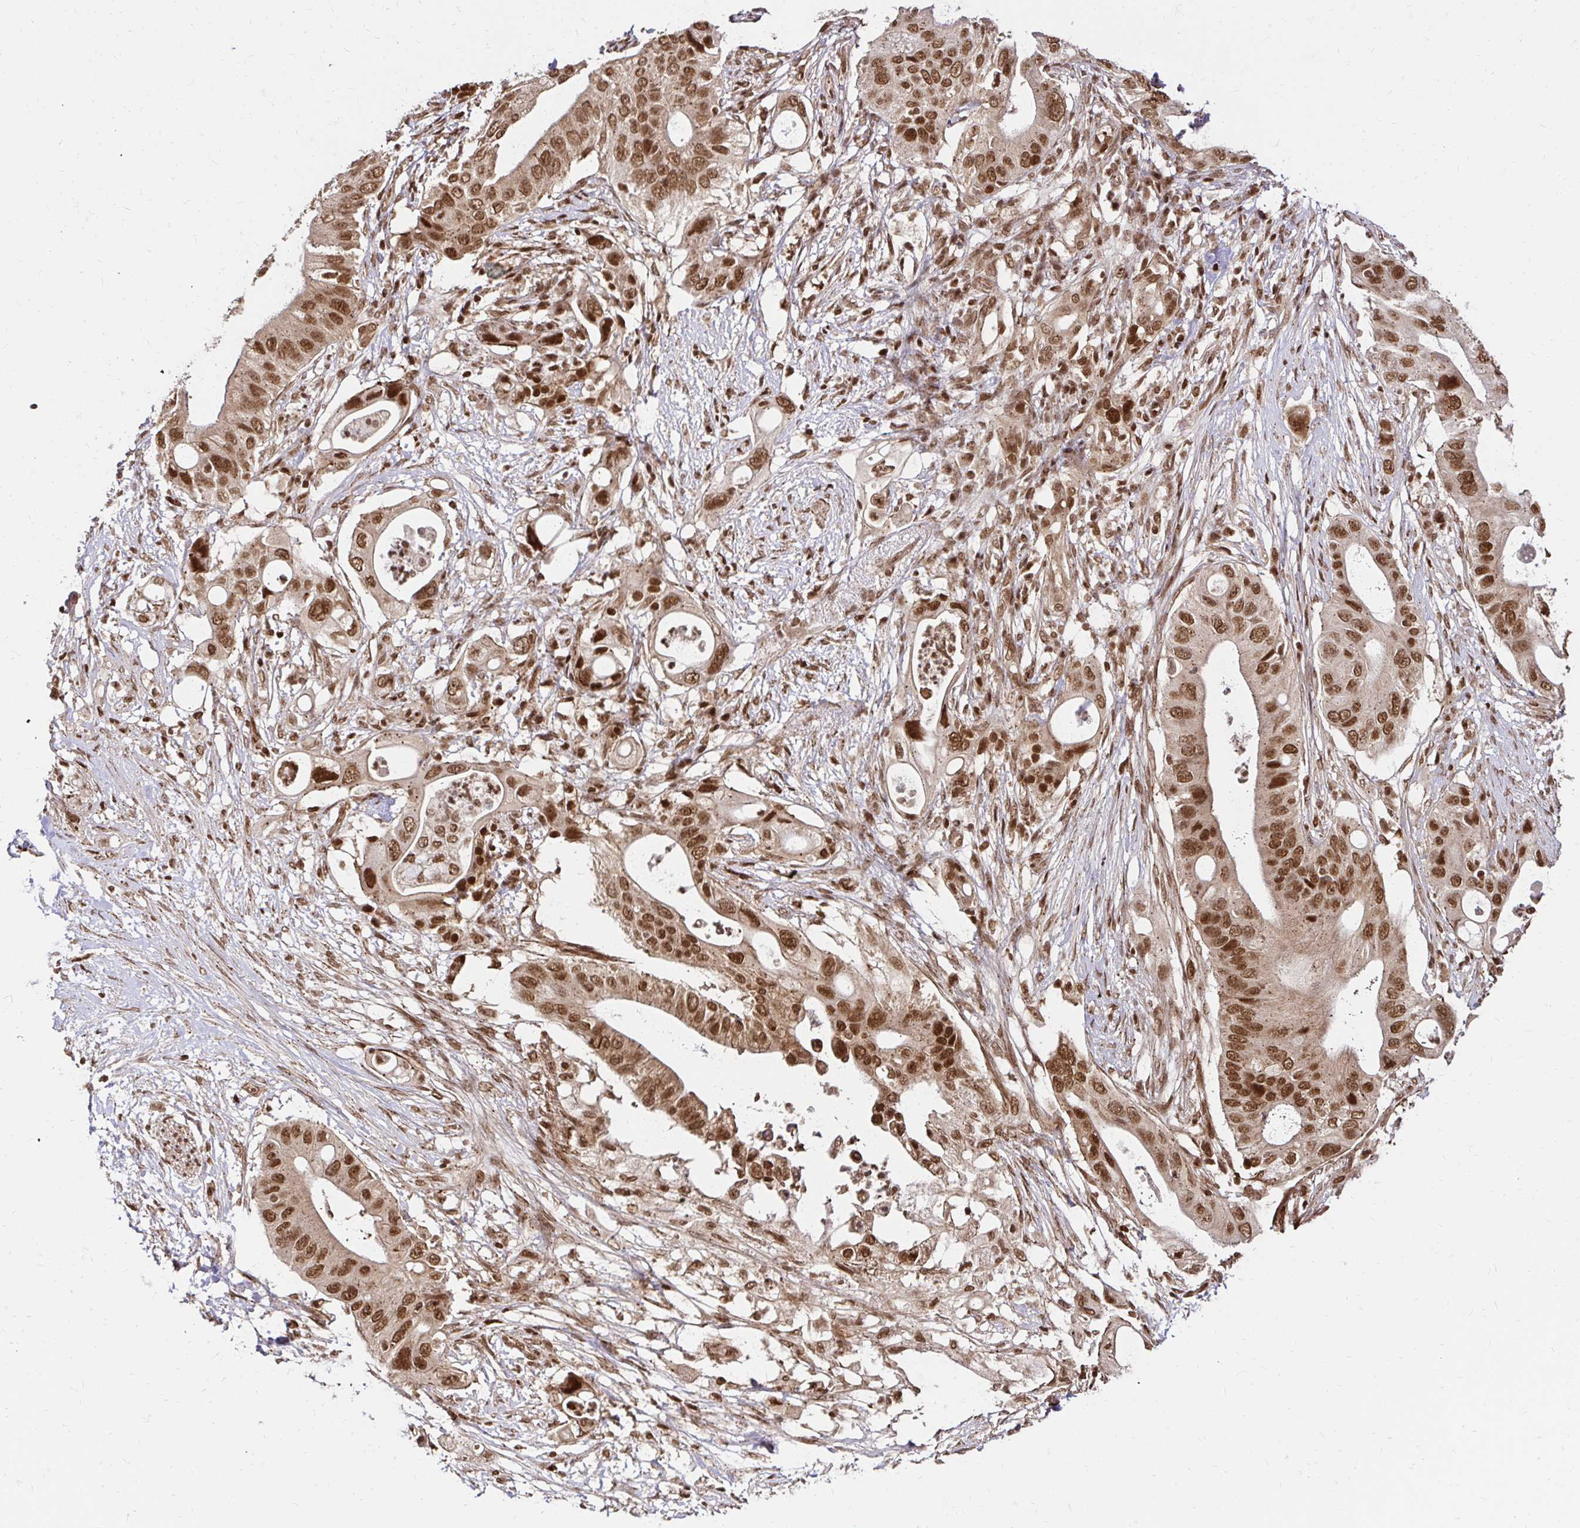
{"staining": {"intensity": "strong", "quantity": ">75%", "location": "cytoplasmic/membranous,nuclear"}, "tissue": "pancreatic cancer", "cell_type": "Tumor cells", "image_type": "cancer", "snomed": [{"axis": "morphology", "description": "Adenocarcinoma, NOS"}, {"axis": "topography", "description": "Pancreas"}], "caption": "The immunohistochemical stain highlights strong cytoplasmic/membranous and nuclear expression in tumor cells of pancreatic cancer (adenocarcinoma) tissue. The staining was performed using DAB to visualize the protein expression in brown, while the nuclei were stained in blue with hematoxylin (Magnification: 20x).", "gene": "GLYR1", "patient": {"sex": "female", "age": 72}}